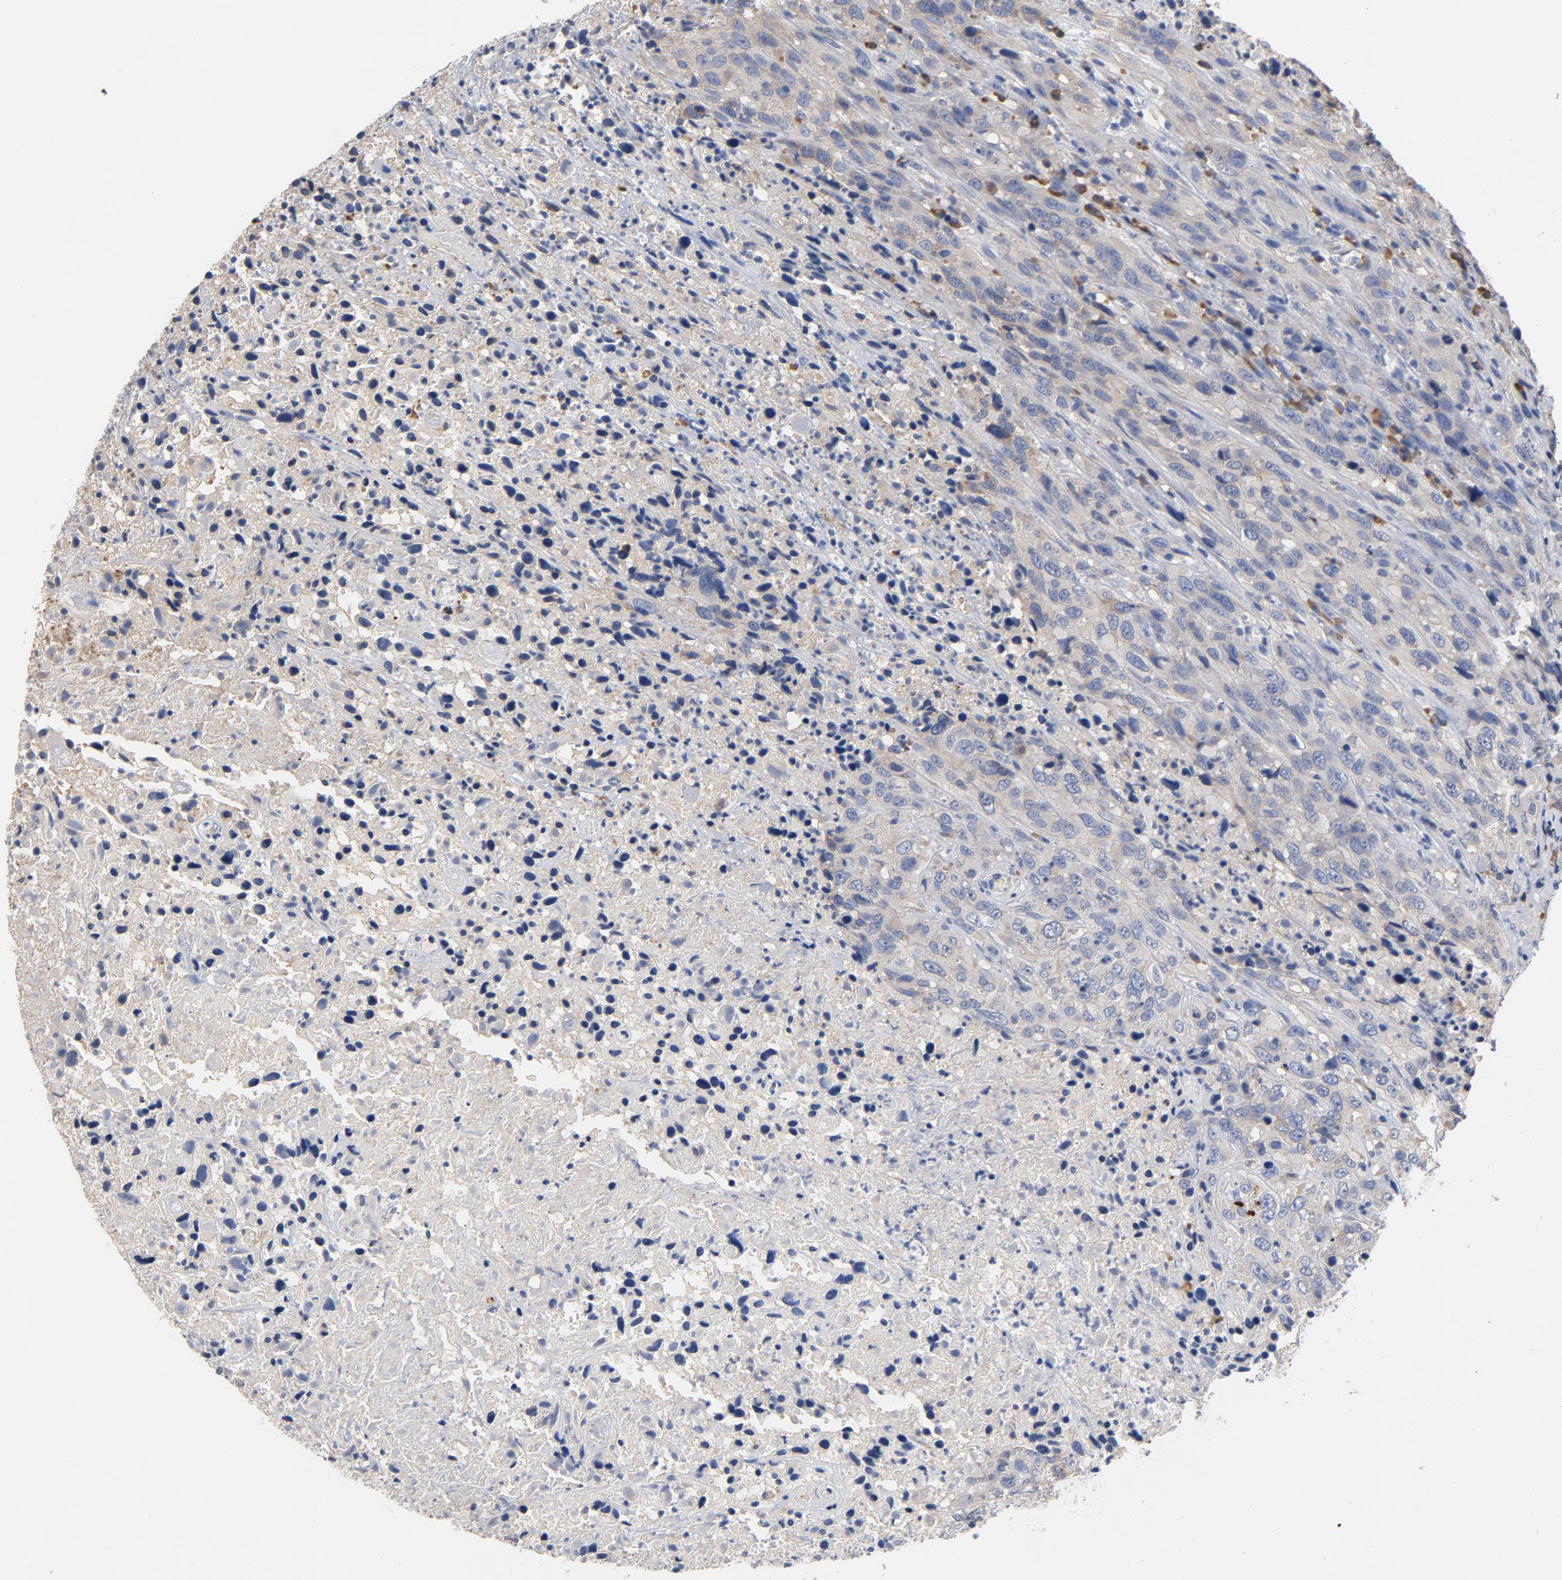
{"staining": {"intensity": "weak", "quantity": "<25%", "location": "cytoplasmic/membranous"}, "tissue": "urothelial cancer", "cell_type": "Tumor cells", "image_type": "cancer", "snomed": [{"axis": "morphology", "description": "Urothelial carcinoma, High grade"}, {"axis": "topography", "description": "Urinary bladder"}], "caption": "DAB immunohistochemical staining of human high-grade urothelial carcinoma exhibits no significant staining in tumor cells.", "gene": "TLR4", "patient": {"sex": "male", "age": 61}}